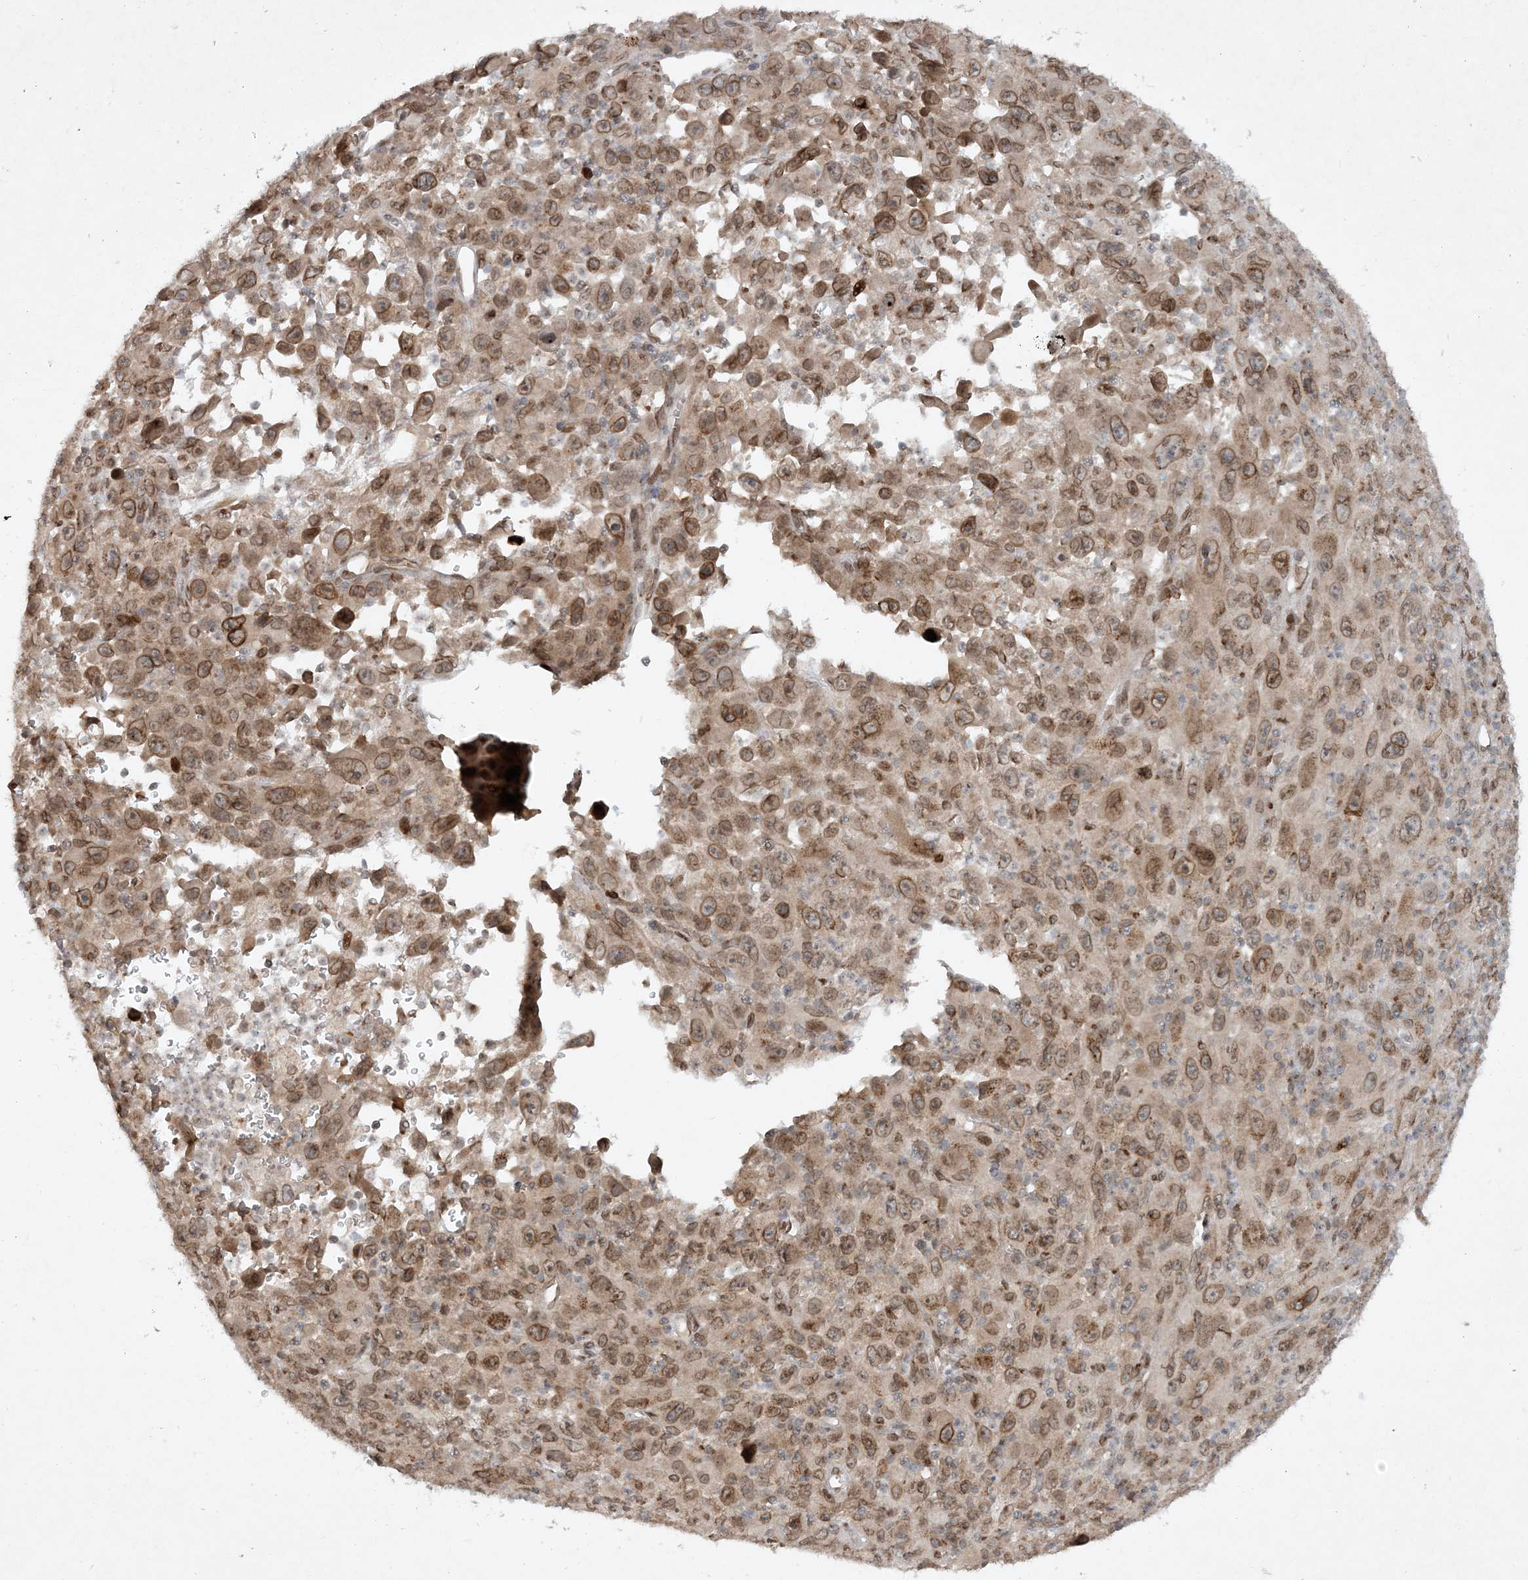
{"staining": {"intensity": "moderate", "quantity": ">75%", "location": "cytoplasmic/membranous,nuclear"}, "tissue": "melanoma", "cell_type": "Tumor cells", "image_type": "cancer", "snomed": [{"axis": "morphology", "description": "Malignant melanoma, Metastatic site"}, {"axis": "topography", "description": "Skin"}], "caption": "There is medium levels of moderate cytoplasmic/membranous and nuclear staining in tumor cells of malignant melanoma (metastatic site), as demonstrated by immunohistochemical staining (brown color).", "gene": "SLC35A2", "patient": {"sex": "female", "age": 56}}